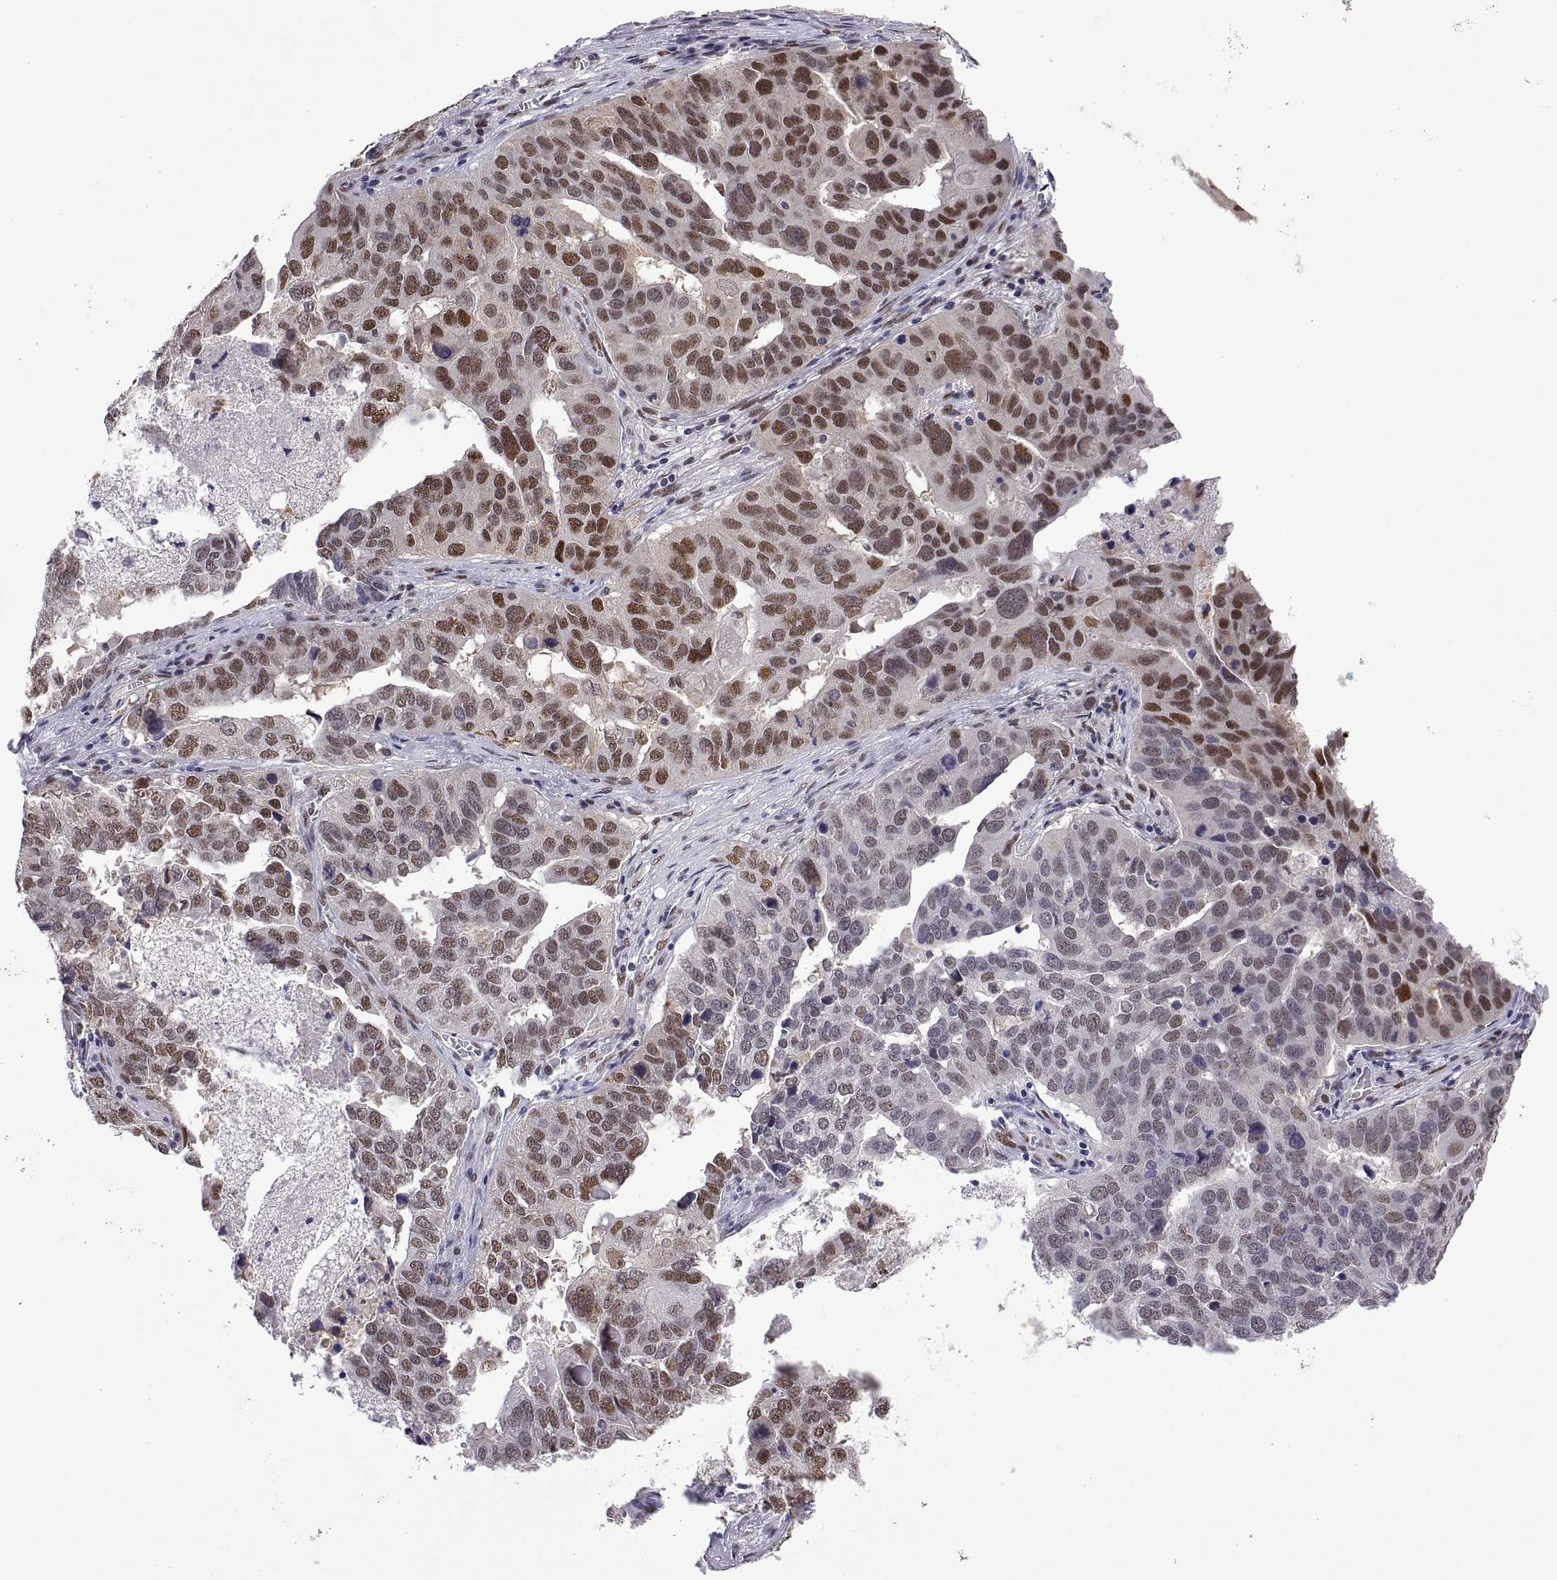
{"staining": {"intensity": "moderate", "quantity": "25%-75%", "location": "nuclear"}, "tissue": "ovarian cancer", "cell_type": "Tumor cells", "image_type": "cancer", "snomed": [{"axis": "morphology", "description": "Carcinoma, endometroid"}, {"axis": "topography", "description": "Soft tissue"}, {"axis": "topography", "description": "Ovary"}], "caption": "Immunohistochemical staining of human ovarian endometroid carcinoma shows medium levels of moderate nuclear protein positivity in approximately 25%-75% of tumor cells. Using DAB (3,3'-diaminobenzidine) (brown) and hematoxylin (blue) stains, captured at high magnification using brightfield microscopy.", "gene": "NR4A1", "patient": {"sex": "female", "age": 52}}